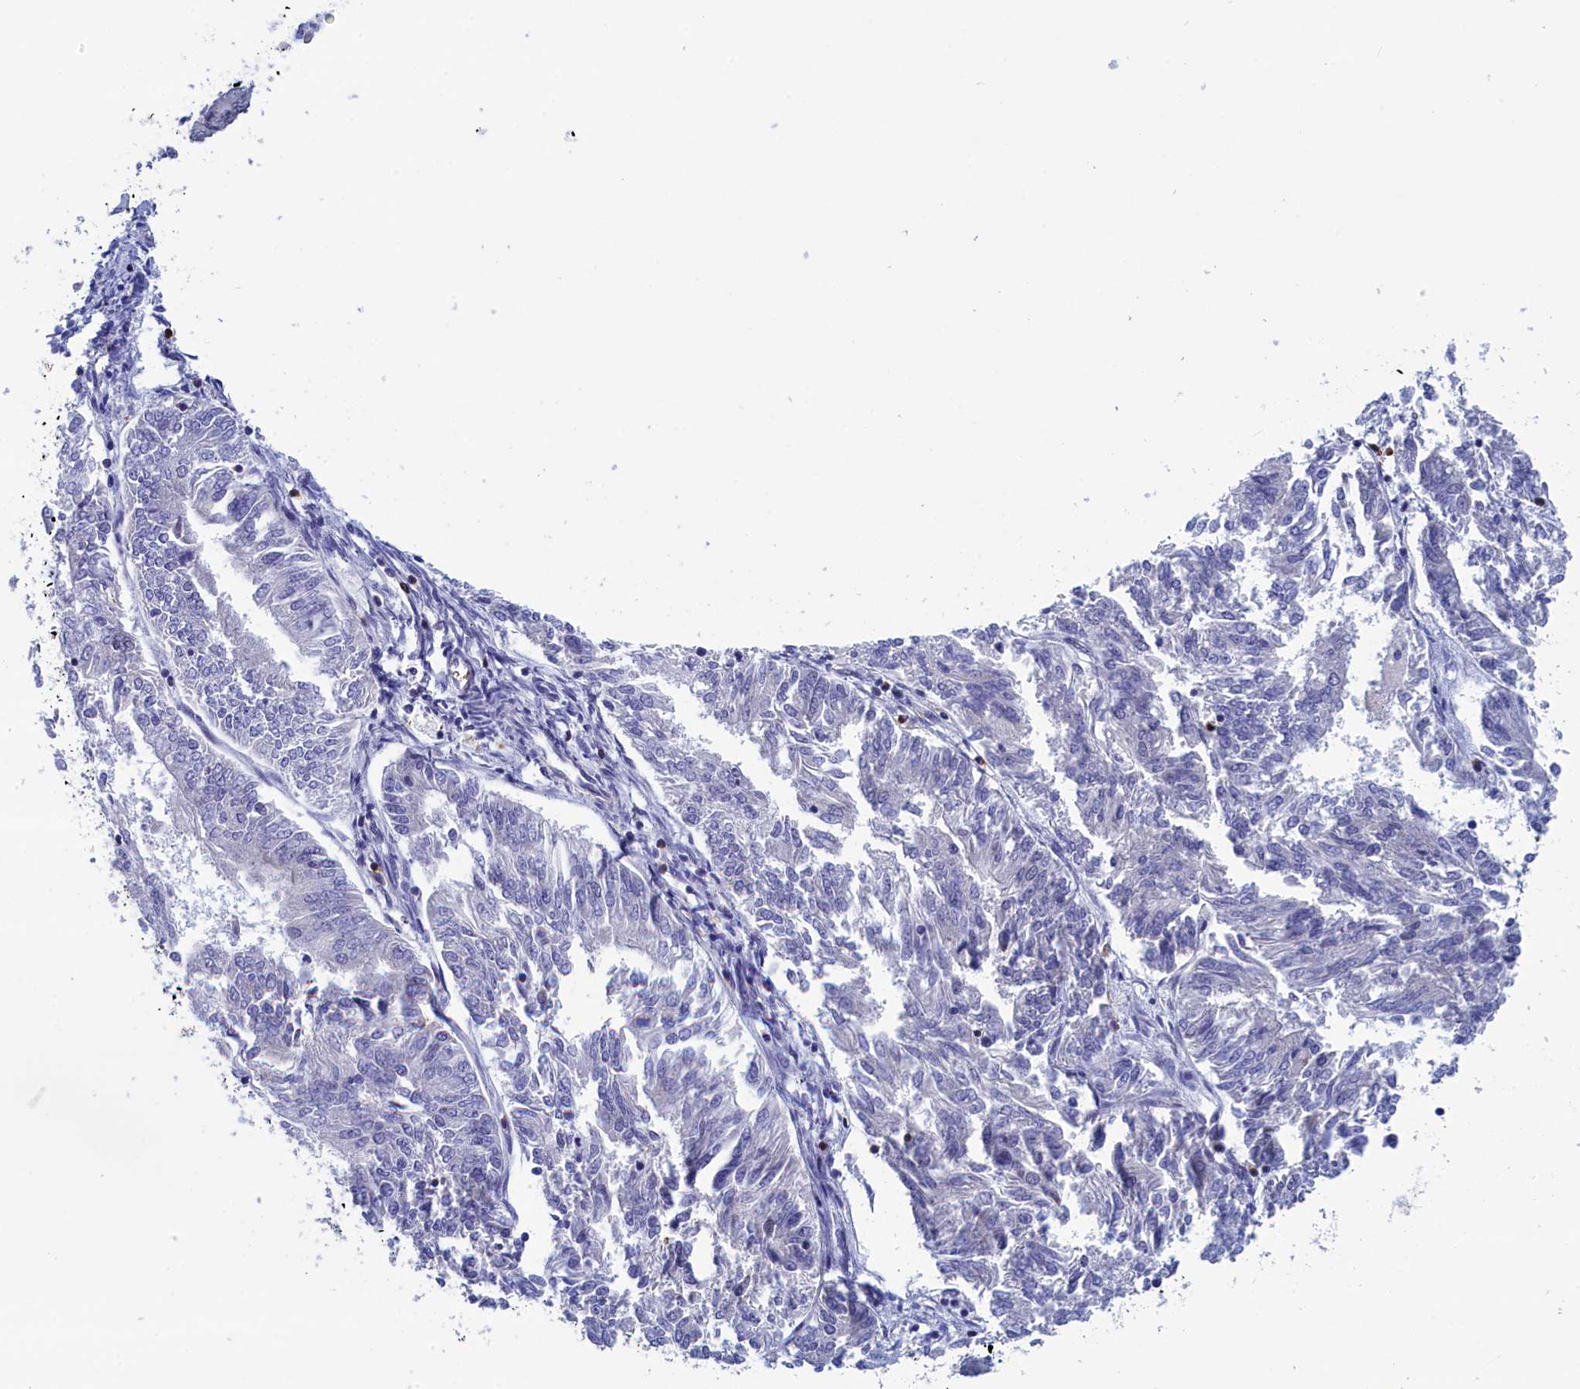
{"staining": {"intensity": "negative", "quantity": "none", "location": "none"}, "tissue": "endometrial cancer", "cell_type": "Tumor cells", "image_type": "cancer", "snomed": [{"axis": "morphology", "description": "Adenocarcinoma, NOS"}, {"axis": "topography", "description": "Endometrium"}], "caption": "There is no significant expression in tumor cells of endometrial cancer.", "gene": "WDR83", "patient": {"sex": "female", "age": 58}}